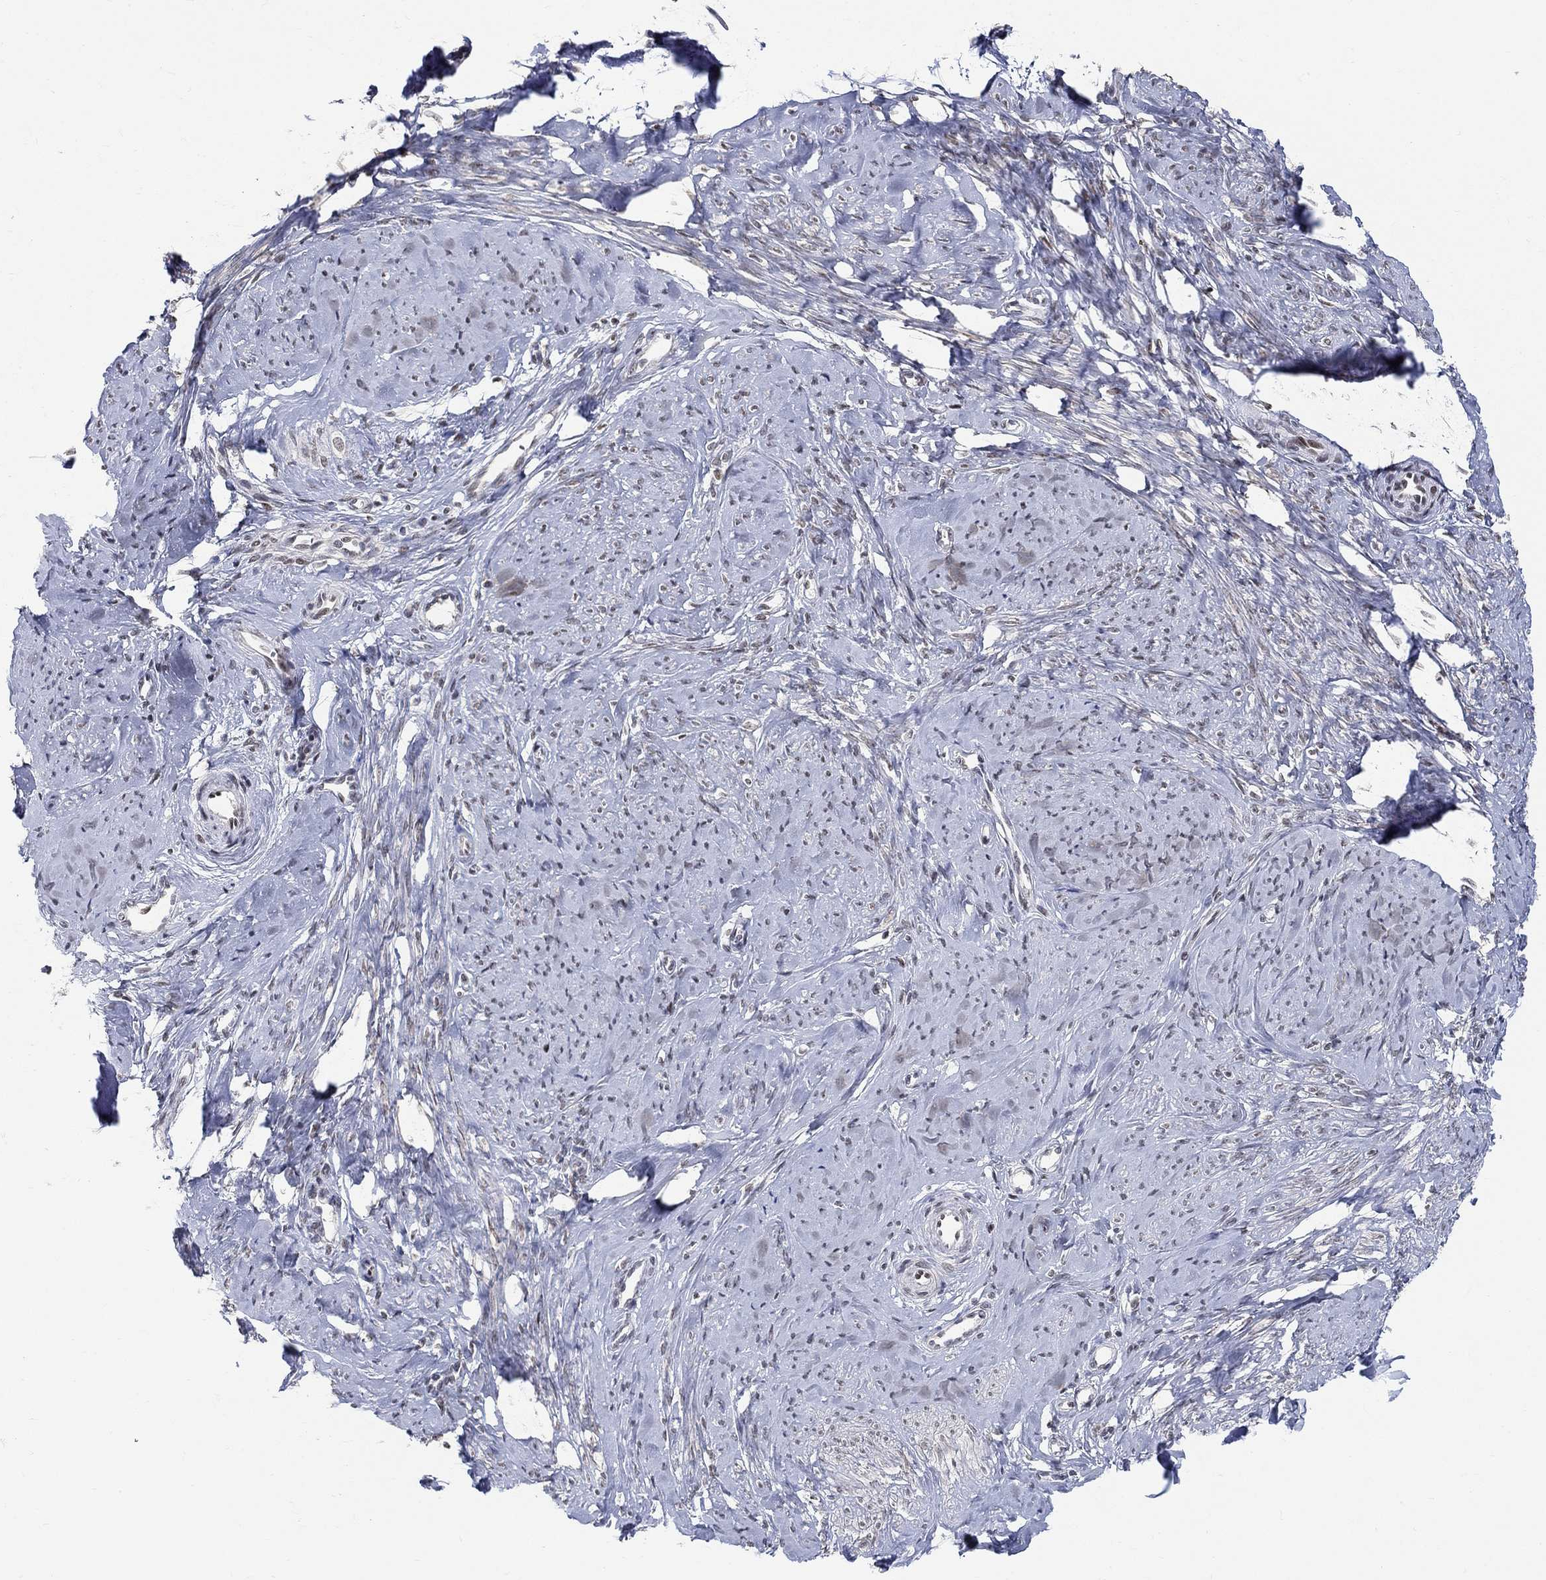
{"staining": {"intensity": "strong", "quantity": "25%-75%", "location": "nuclear"}, "tissue": "smooth muscle", "cell_type": "Smooth muscle cells", "image_type": "normal", "snomed": [{"axis": "morphology", "description": "Normal tissue, NOS"}, {"axis": "topography", "description": "Smooth muscle"}], "caption": "Smooth muscle stained with a protein marker demonstrates strong staining in smooth muscle cells.", "gene": "KLF12", "patient": {"sex": "female", "age": 48}}